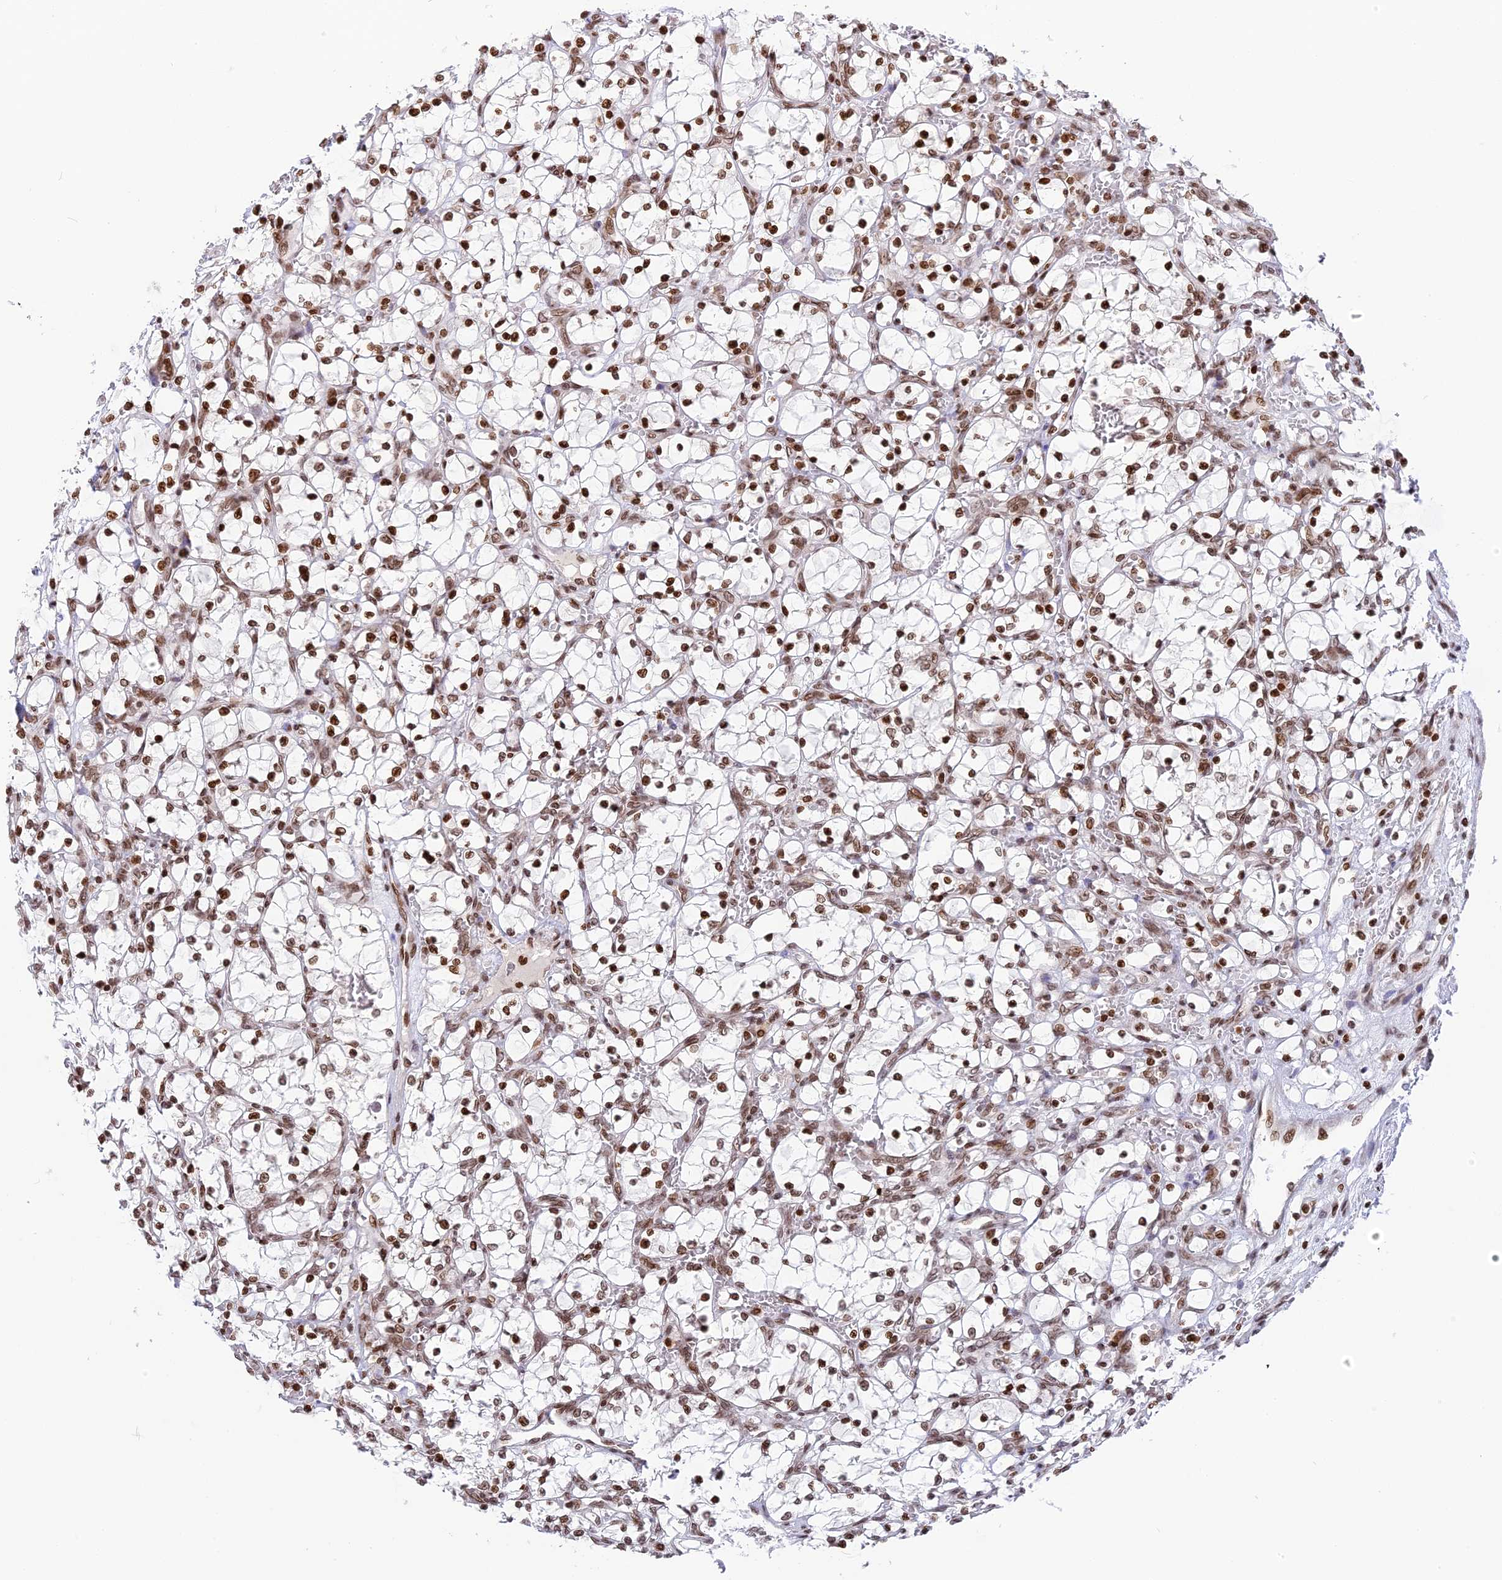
{"staining": {"intensity": "moderate", "quantity": ">75%", "location": "nuclear"}, "tissue": "renal cancer", "cell_type": "Tumor cells", "image_type": "cancer", "snomed": [{"axis": "morphology", "description": "Adenocarcinoma, NOS"}, {"axis": "topography", "description": "Kidney"}], "caption": "Approximately >75% of tumor cells in human renal cancer (adenocarcinoma) reveal moderate nuclear protein expression as visualized by brown immunohistochemical staining.", "gene": "TET2", "patient": {"sex": "female", "age": 69}}